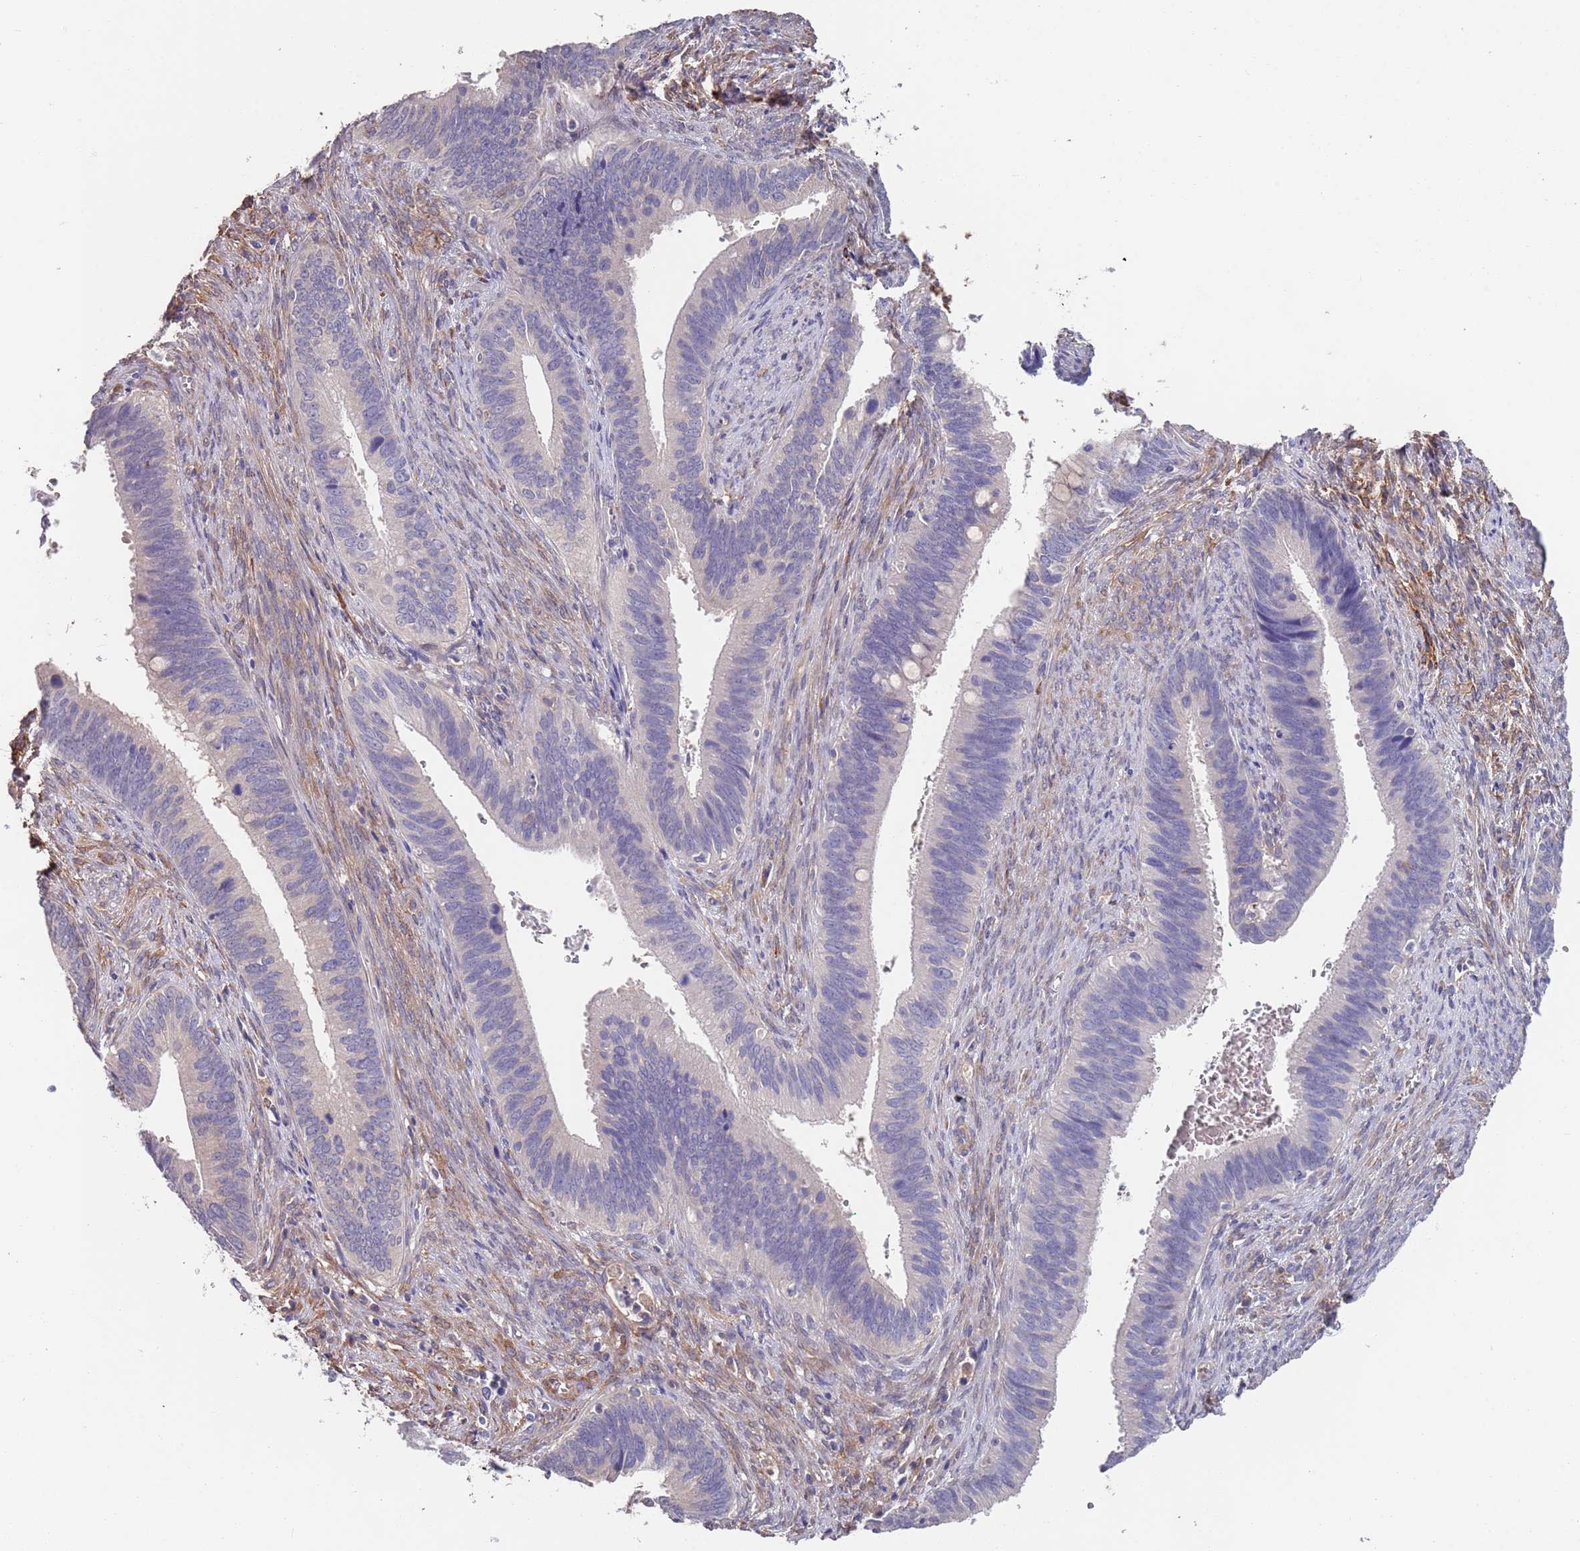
{"staining": {"intensity": "negative", "quantity": "none", "location": "none"}, "tissue": "cervical cancer", "cell_type": "Tumor cells", "image_type": "cancer", "snomed": [{"axis": "morphology", "description": "Adenocarcinoma, NOS"}, {"axis": "topography", "description": "Cervix"}], "caption": "Adenocarcinoma (cervical) stained for a protein using immunohistochemistry (IHC) reveals no positivity tumor cells.", "gene": "ANK2", "patient": {"sex": "female", "age": 42}}